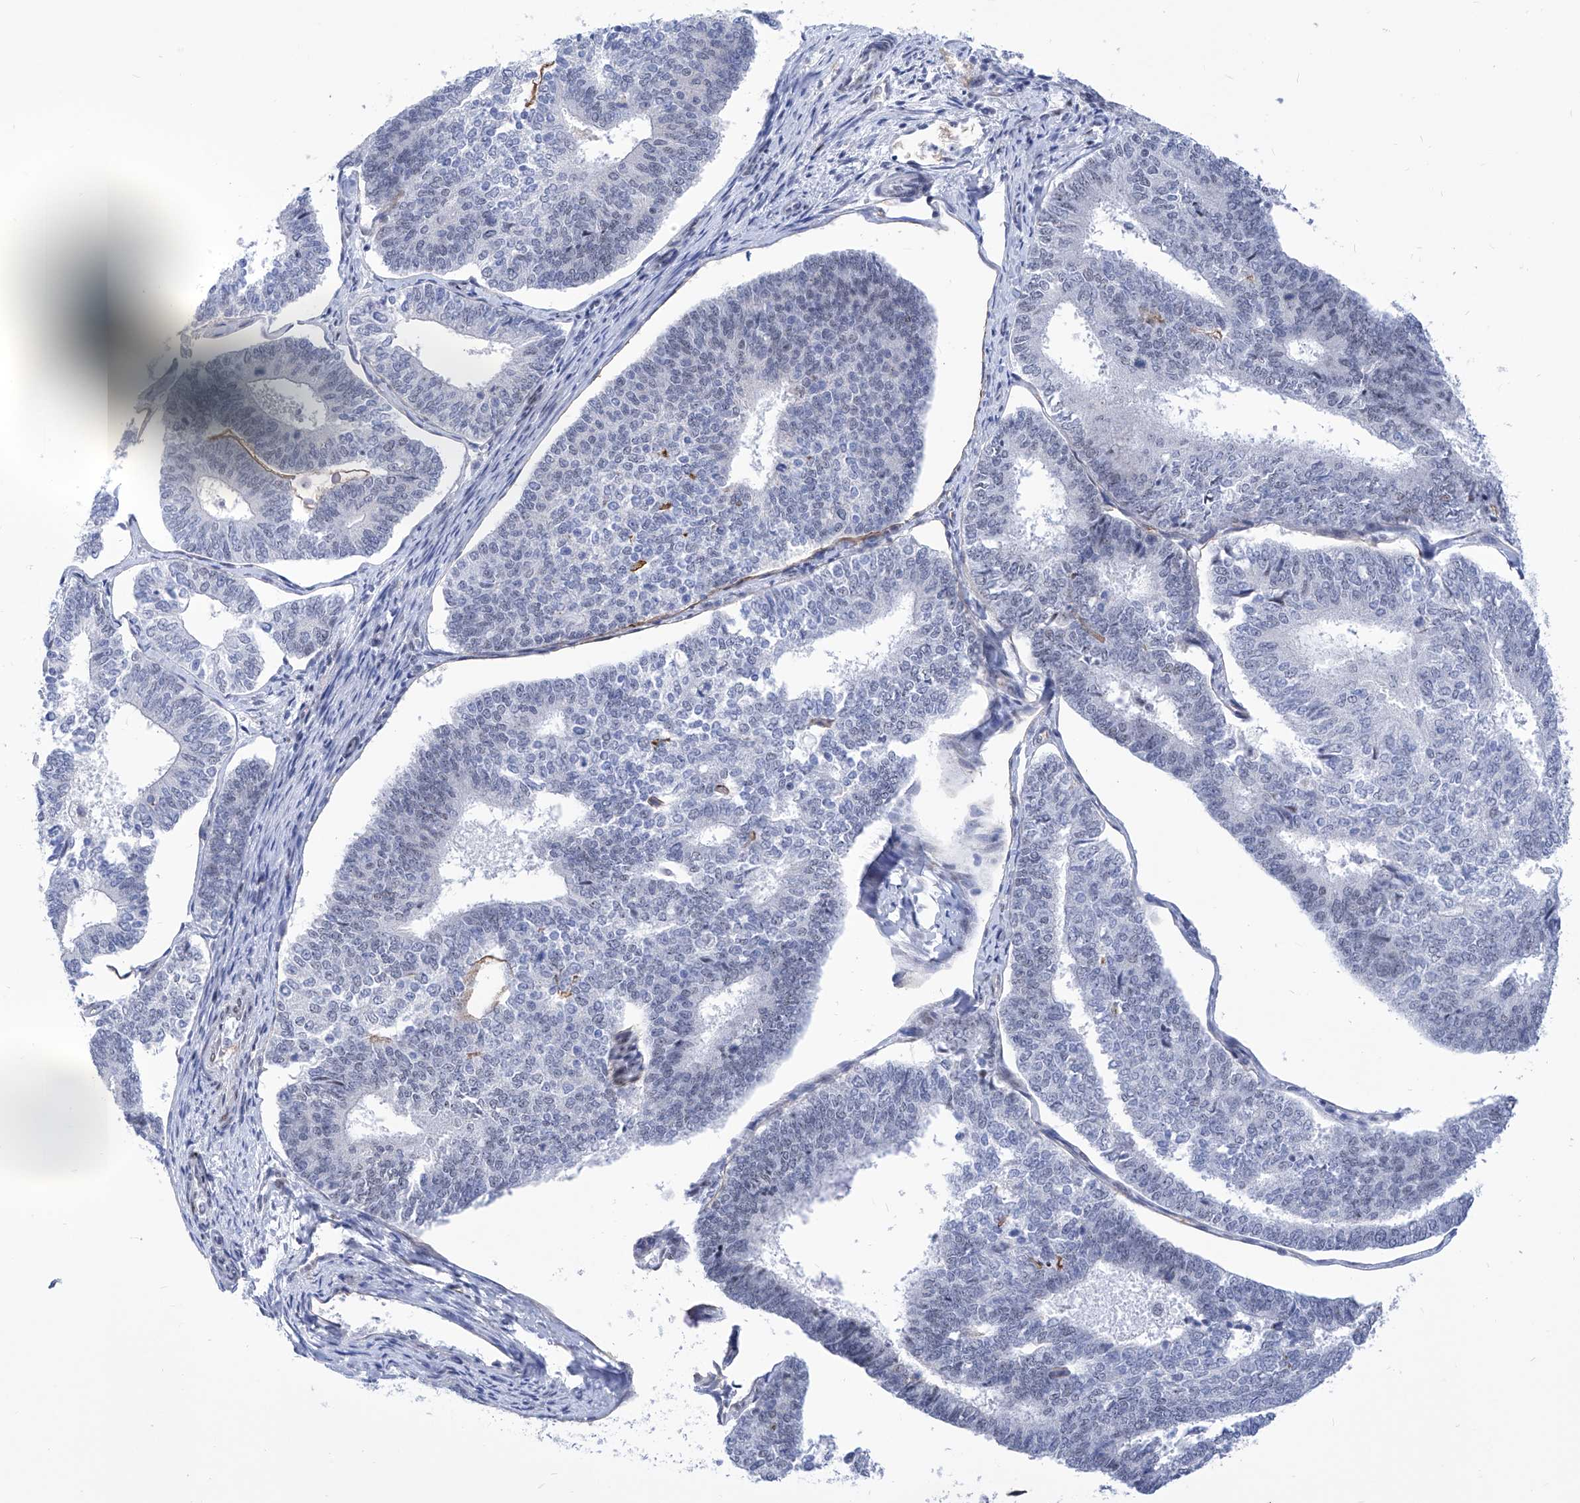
{"staining": {"intensity": "negative", "quantity": "none", "location": "none"}, "tissue": "endometrial cancer", "cell_type": "Tumor cells", "image_type": "cancer", "snomed": [{"axis": "morphology", "description": "Adenocarcinoma, NOS"}, {"axis": "topography", "description": "Endometrium"}], "caption": "Photomicrograph shows no significant protein expression in tumor cells of adenocarcinoma (endometrial). (Brightfield microscopy of DAB (3,3'-diaminobenzidine) immunohistochemistry at high magnification).", "gene": "SART1", "patient": {"sex": "female", "age": 70}}